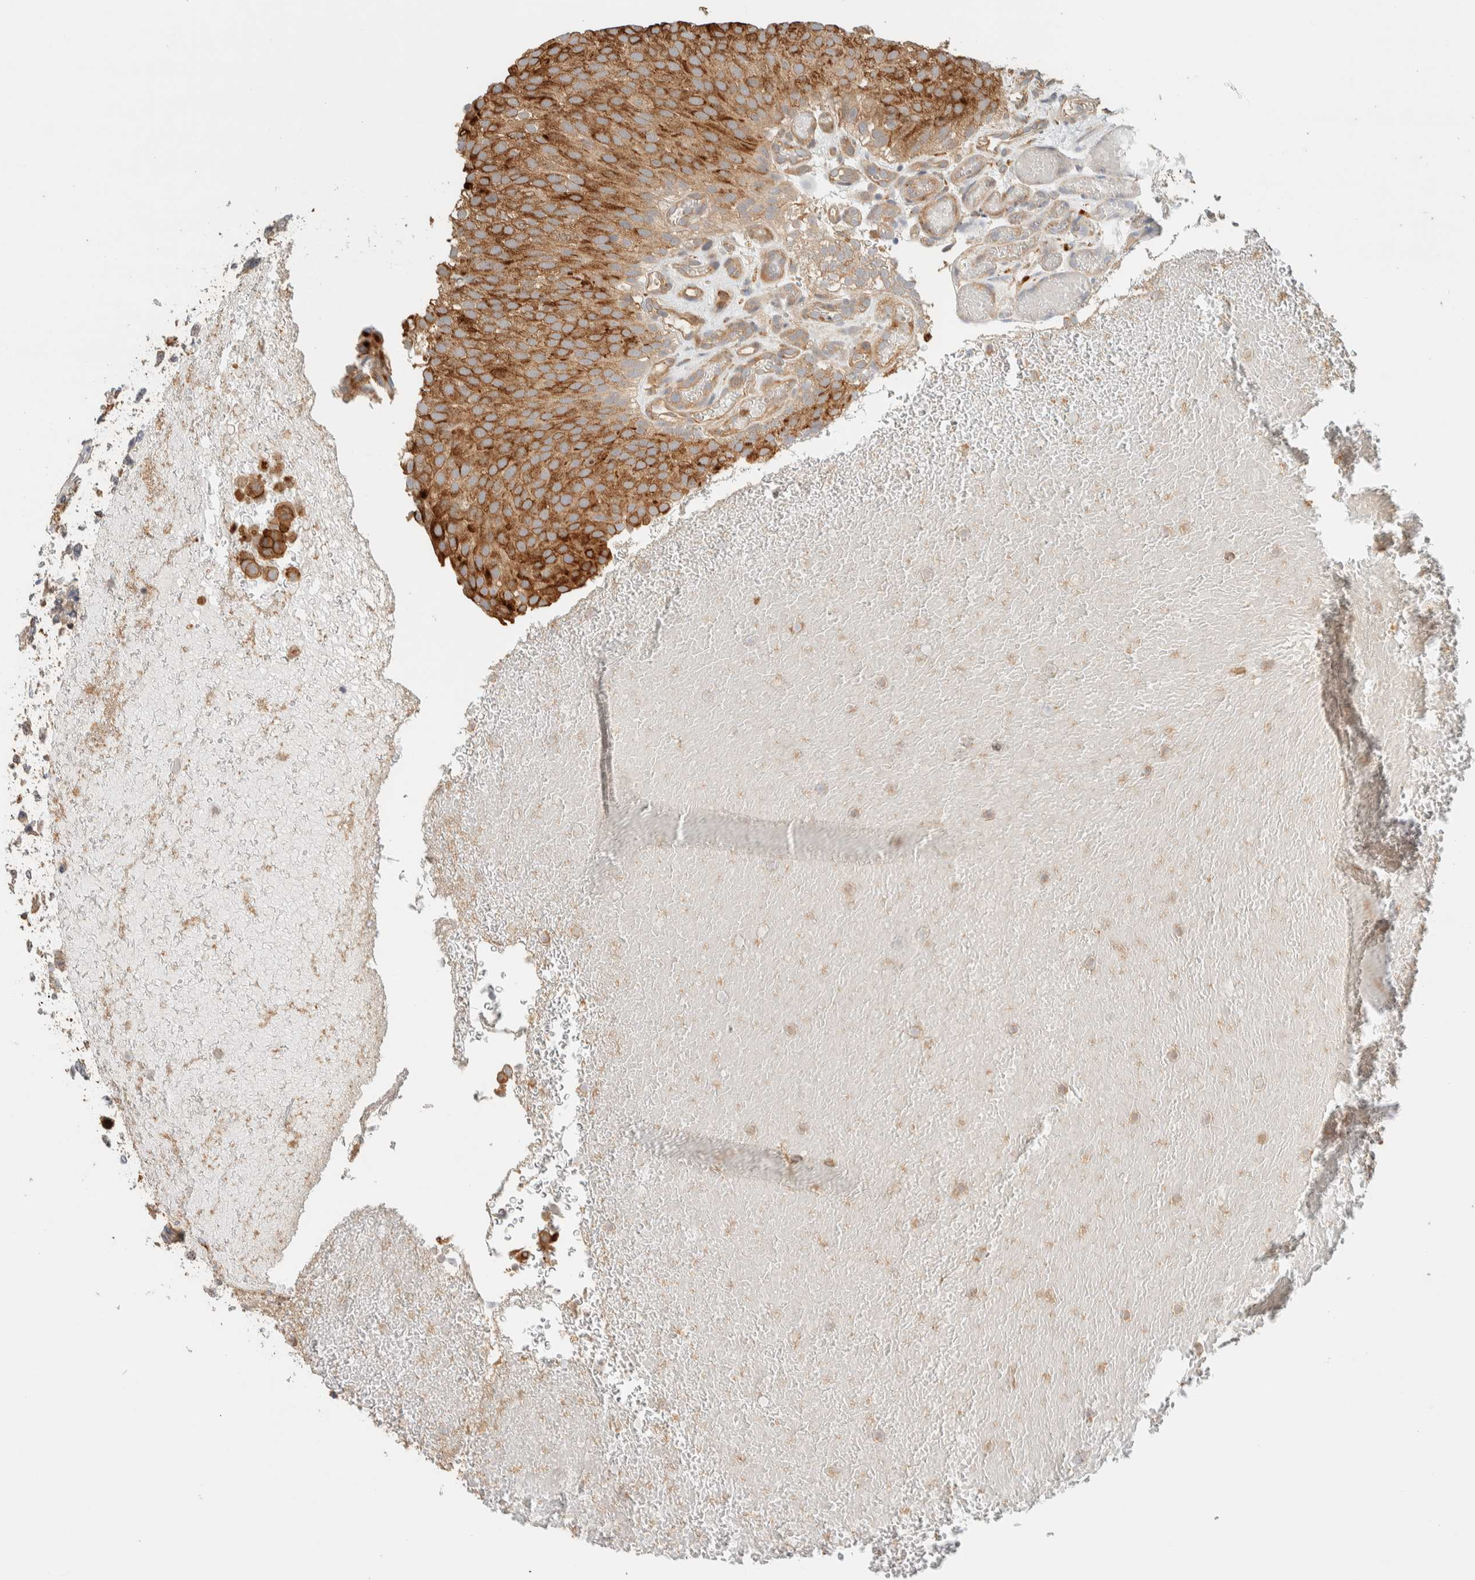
{"staining": {"intensity": "strong", "quantity": ">75%", "location": "cytoplasmic/membranous"}, "tissue": "urothelial cancer", "cell_type": "Tumor cells", "image_type": "cancer", "snomed": [{"axis": "morphology", "description": "Urothelial carcinoma, Low grade"}, {"axis": "topography", "description": "Urinary bladder"}], "caption": "Protein staining exhibits strong cytoplasmic/membranous expression in approximately >75% of tumor cells in urothelial cancer. (Brightfield microscopy of DAB IHC at high magnification).", "gene": "RAB11FIP1", "patient": {"sex": "male", "age": 78}}